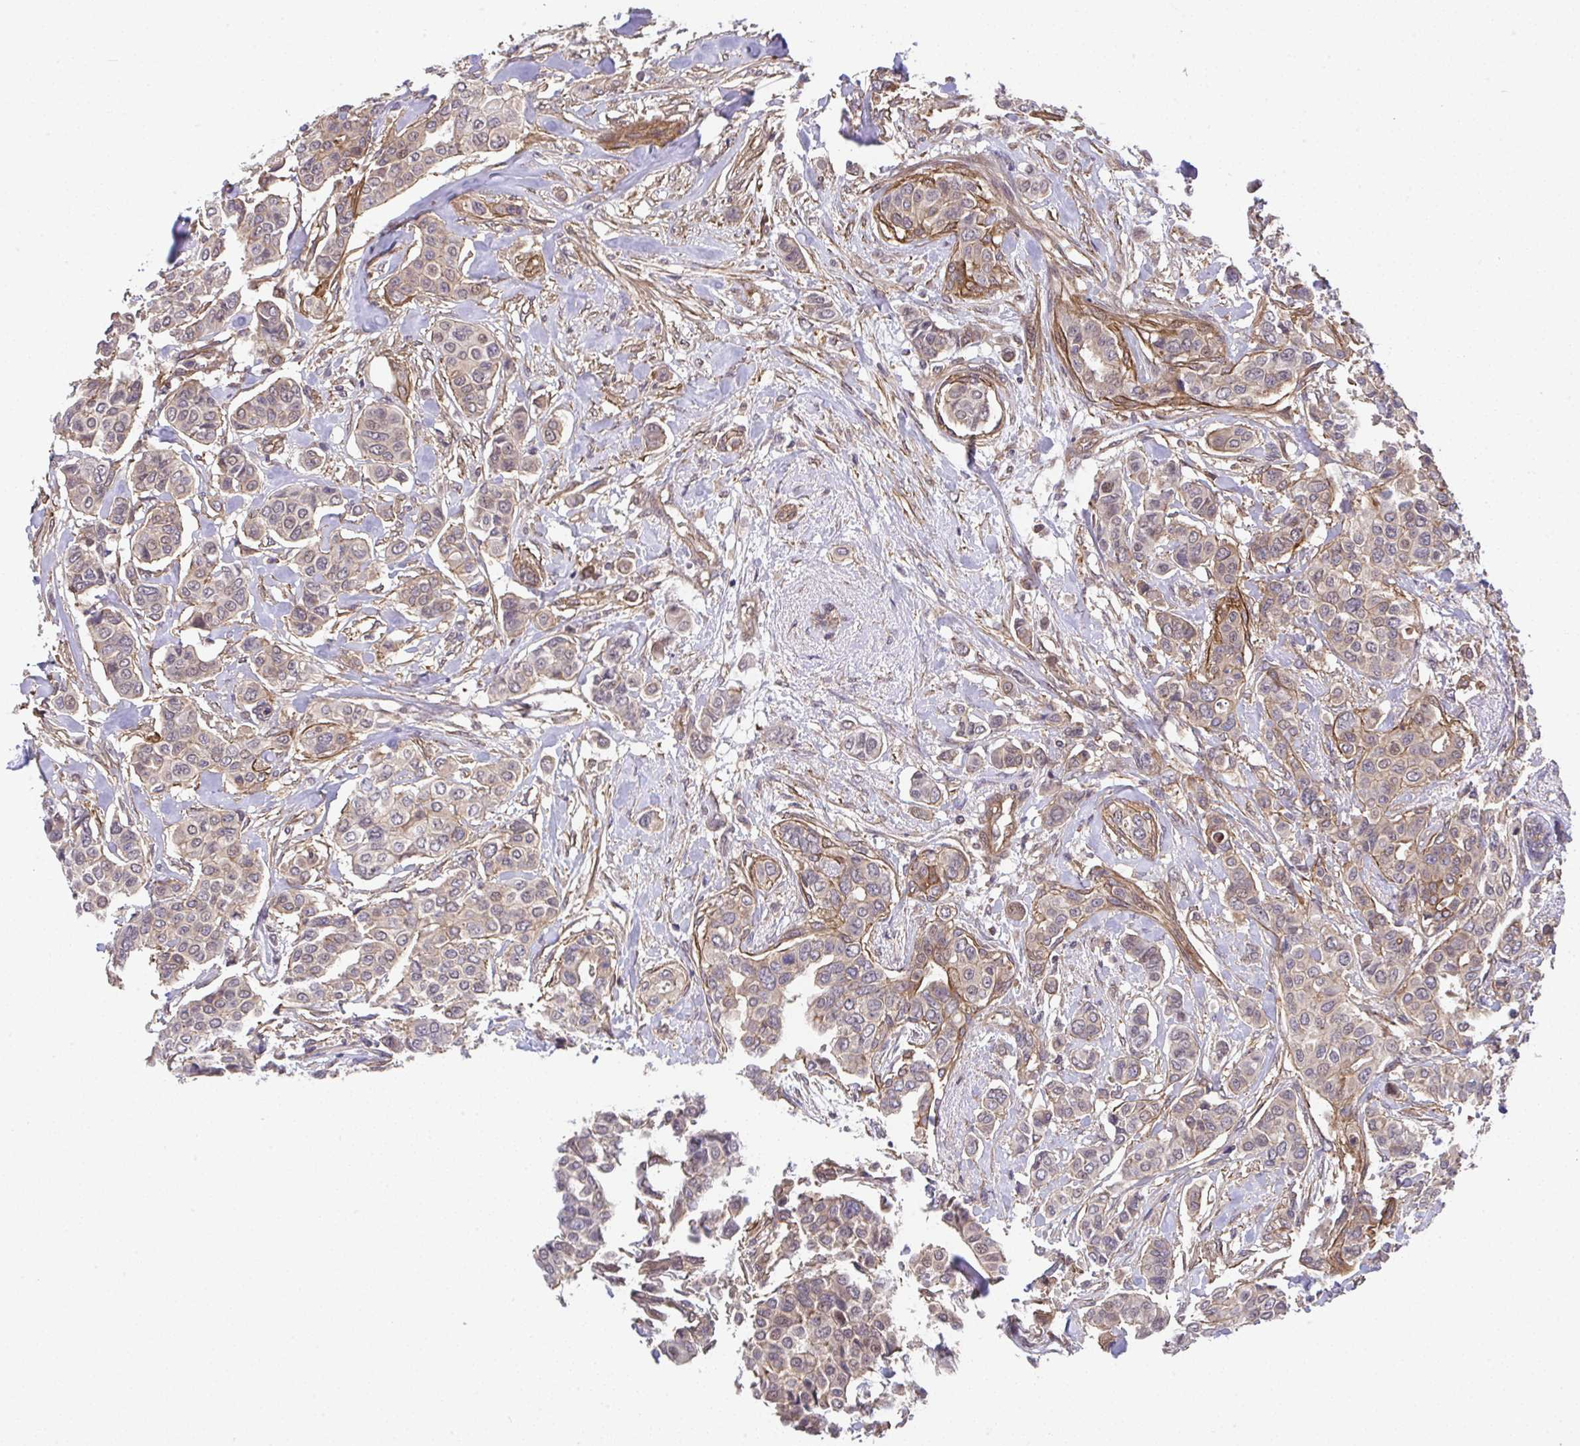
{"staining": {"intensity": "weak", "quantity": "25%-75%", "location": "cytoplasmic/membranous"}, "tissue": "breast cancer", "cell_type": "Tumor cells", "image_type": "cancer", "snomed": [{"axis": "morphology", "description": "Lobular carcinoma"}, {"axis": "topography", "description": "Breast"}], "caption": "Protein staining displays weak cytoplasmic/membranous staining in approximately 25%-75% of tumor cells in breast lobular carcinoma.", "gene": "ZNF696", "patient": {"sex": "female", "age": 51}}